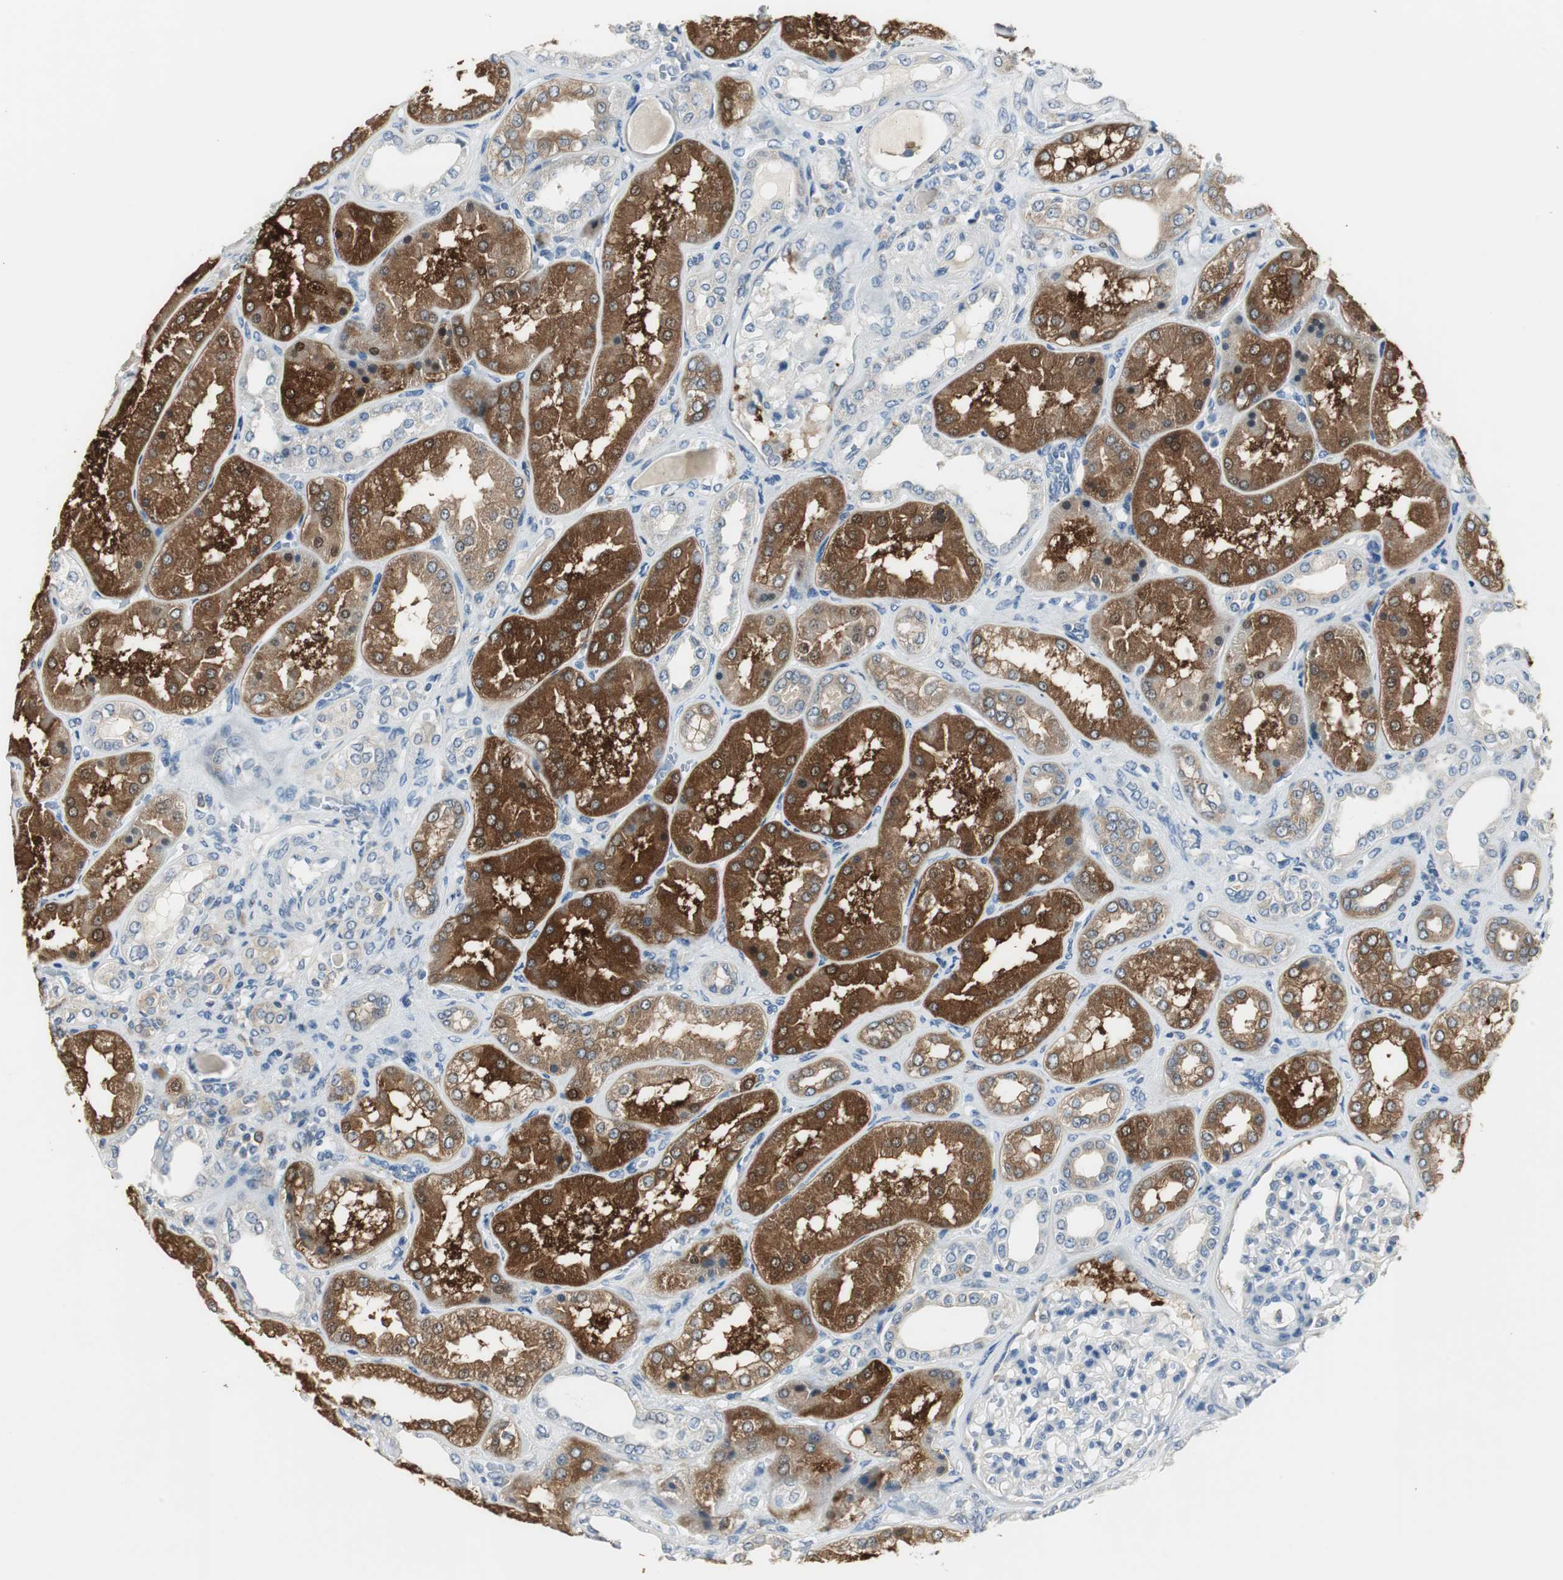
{"staining": {"intensity": "negative", "quantity": "none", "location": "none"}, "tissue": "kidney", "cell_type": "Cells in glomeruli", "image_type": "normal", "snomed": [{"axis": "morphology", "description": "Normal tissue, NOS"}, {"axis": "topography", "description": "Kidney"}], "caption": "The micrograph demonstrates no significant staining in cells in glomeruli of kidney. The staining is performed using DAB brown chromogen with nuclei counter-stained in using hematoxylin.", "gene": "MSTO1", "patient": {"sex": "female", "age": 56}}